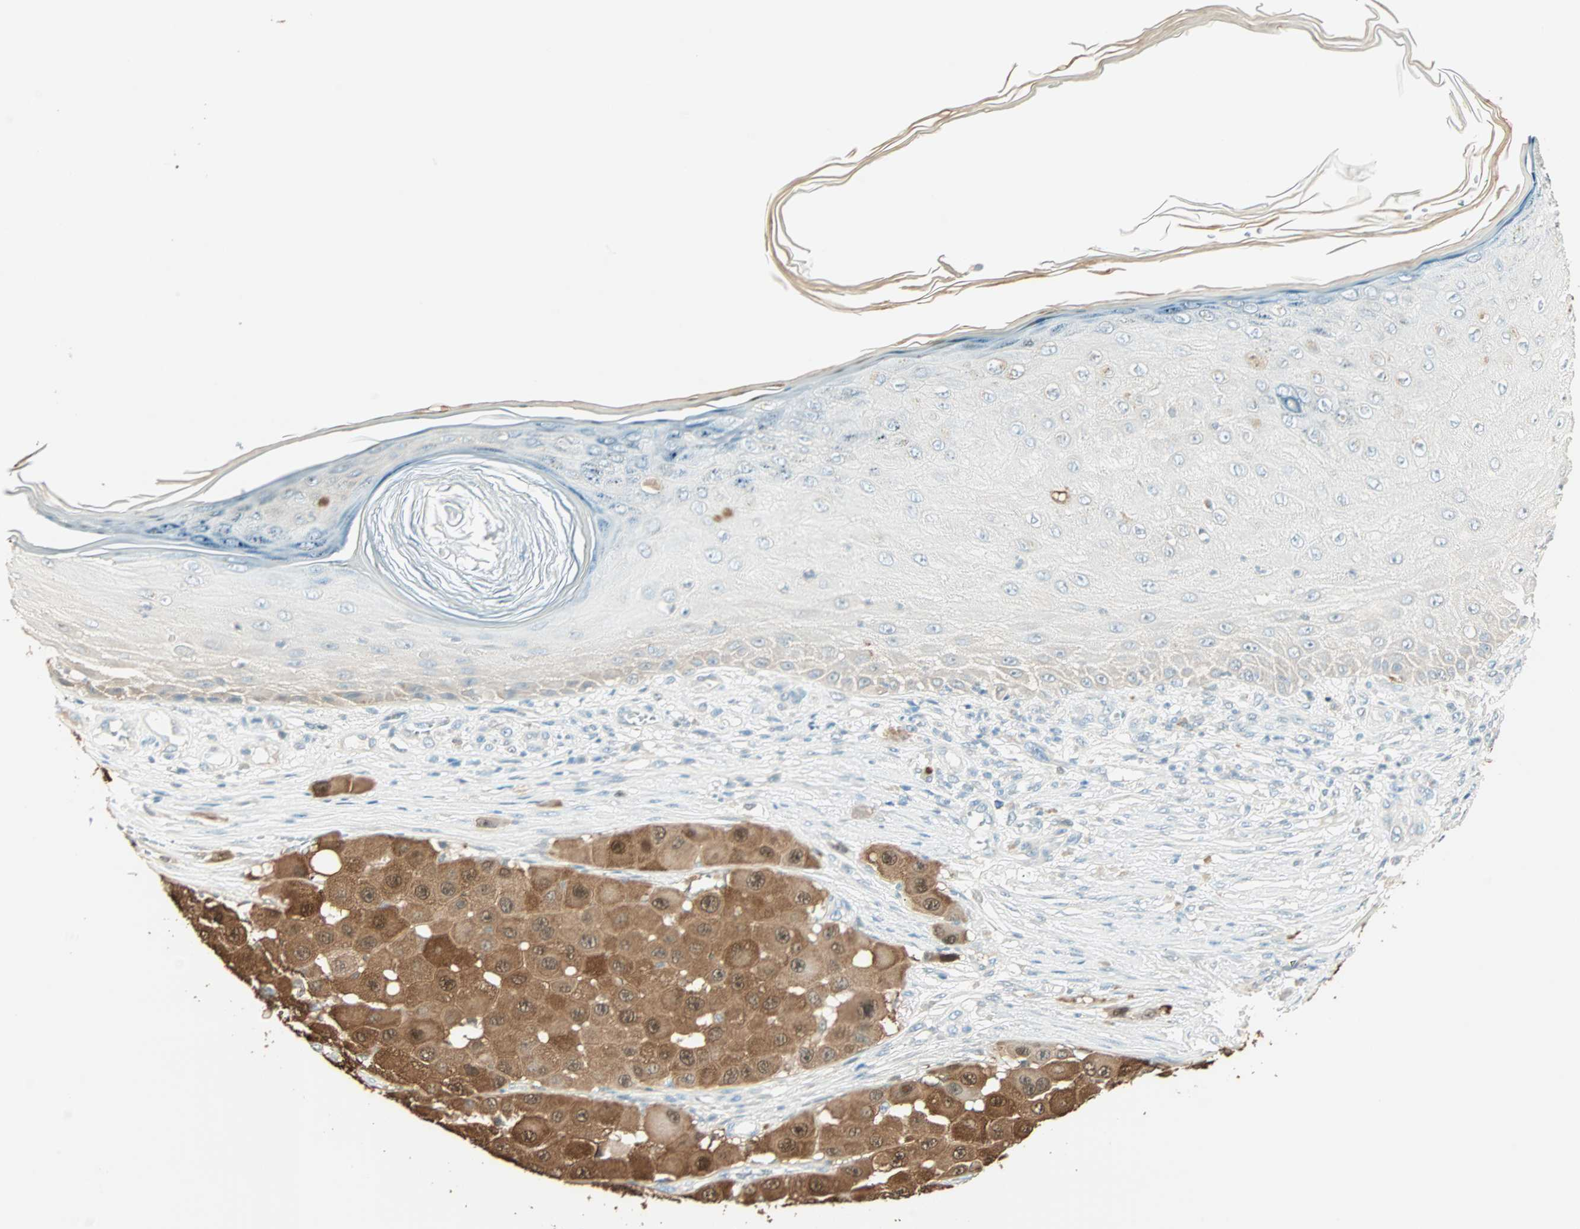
{"staining": {"intensity": "strong", "quantity": ">75%", "location": "cytoplasmic/membranous,nuclear"}, "tissue": "melanoma", "cell_type": "Tumor cells", "image_type": "cancer", "snomed": [{"axis": "morphology", "description": "Malignant melanoma, NOS"}, {"axis": "topography", "description": "Skin"}], "caption": "The photomicrograph demonstrates a brown stain indicating the presence of a protein in the cytoplasmic/membranous and nuclear of tumor cells in malignant melanoma. (DAB IHC, brown staining for protein, blue staining for nuclei).", "gene": "S100A1", "patient": {"sex": "female", "age": 81}}